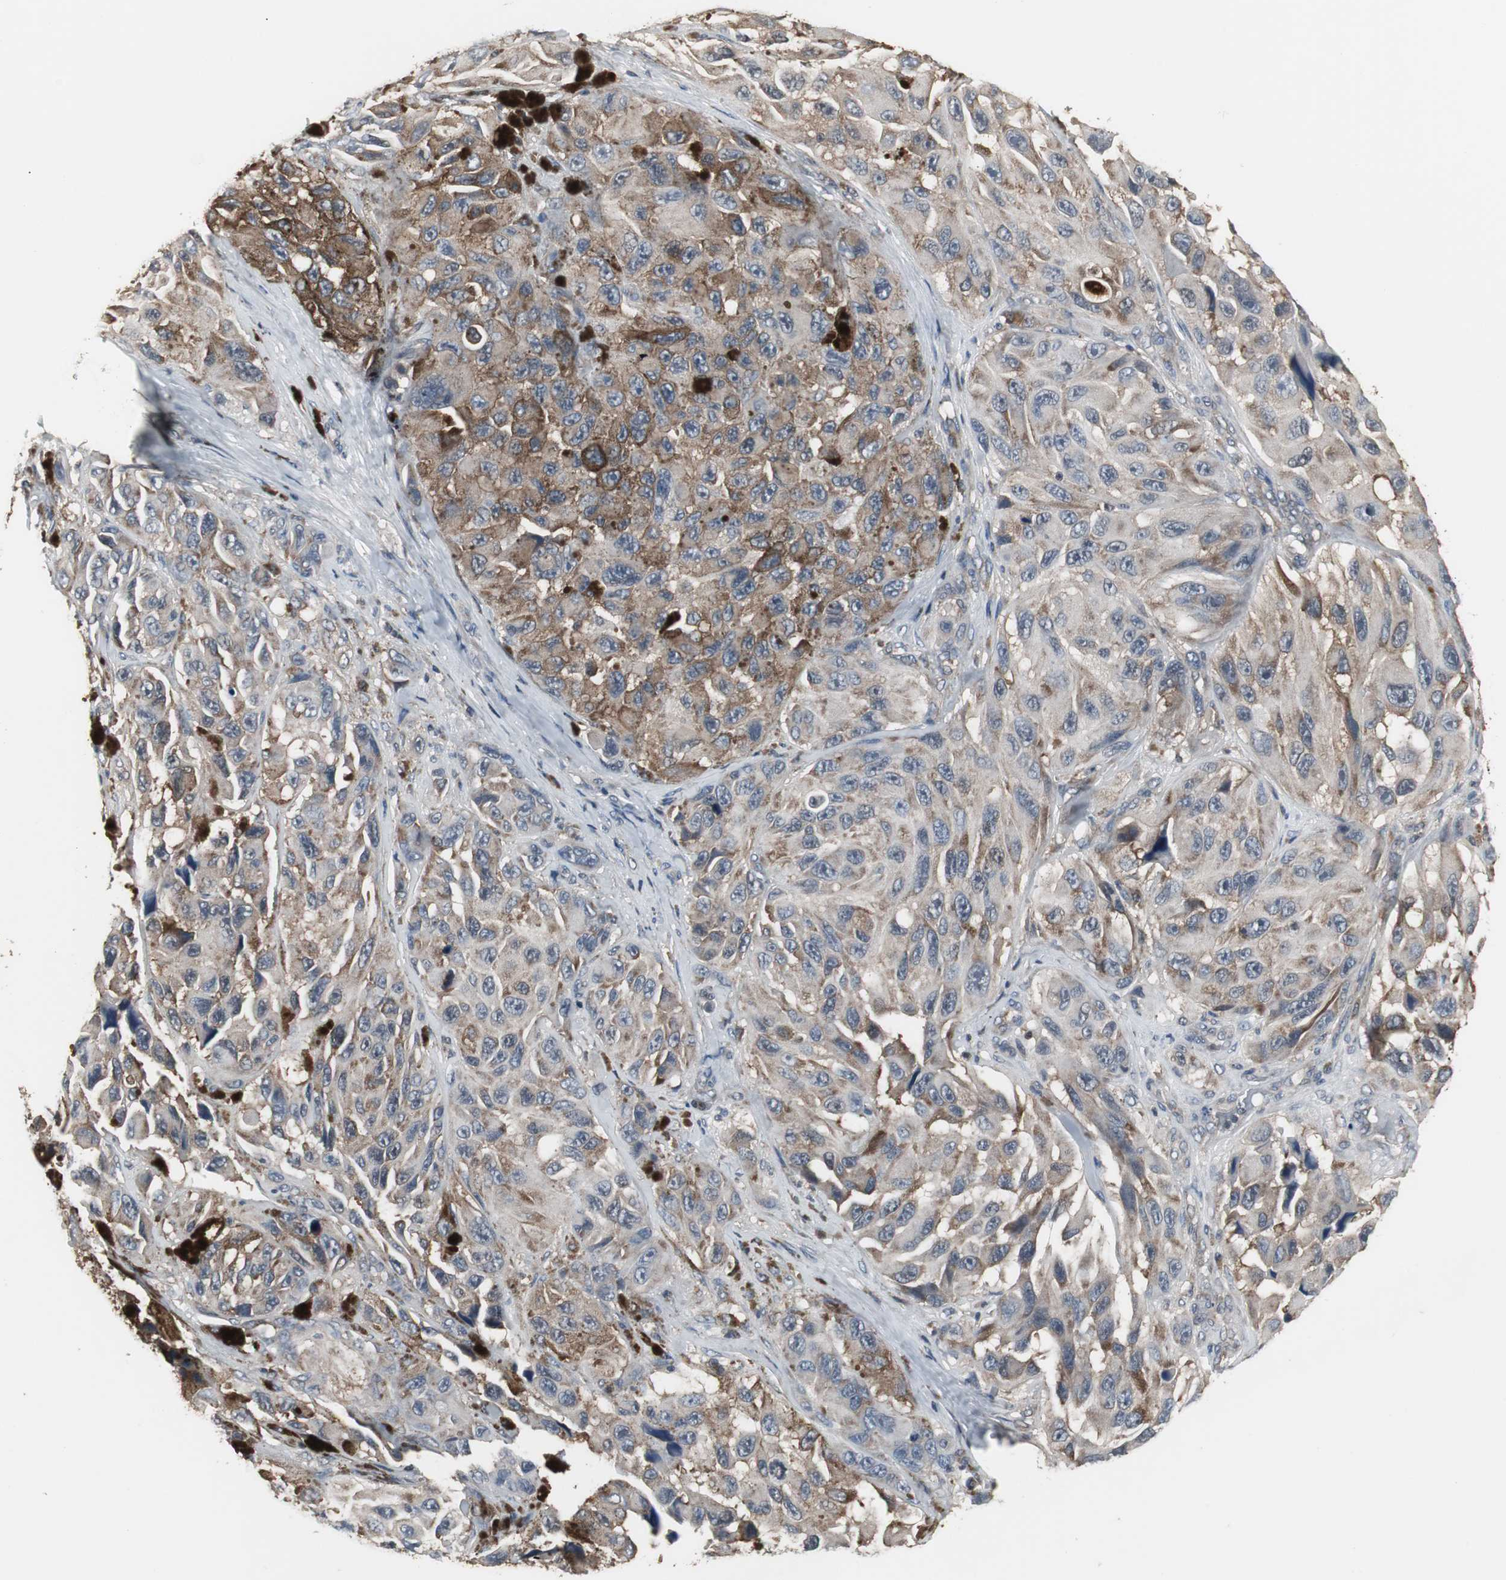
{"staining": {"intensity": "strong", "quantity": "25%-75%", "location": "cytoplasmic/membranous"}, "tissue": "melanoma", "cell_type": "Tumor cells", "image_type": "cancer", "snomed": [{"axis": "morphology", "description": "Malignant melanoma, NOS"}, {"axis": "topography", "description": "Skin"}], "caption": "Immunohistochemical staining of human malignant melanoma exhibits strong cytoplasmic/membranous protein staining in approximately 25%-75% of tumor cells. (DAB (3,3'-diaminobenzidine) = brown stain, brightfield microscopy at high magnification).", "gene": "ZSCAN22", "patient": {"sex": "female", "age": 73}}